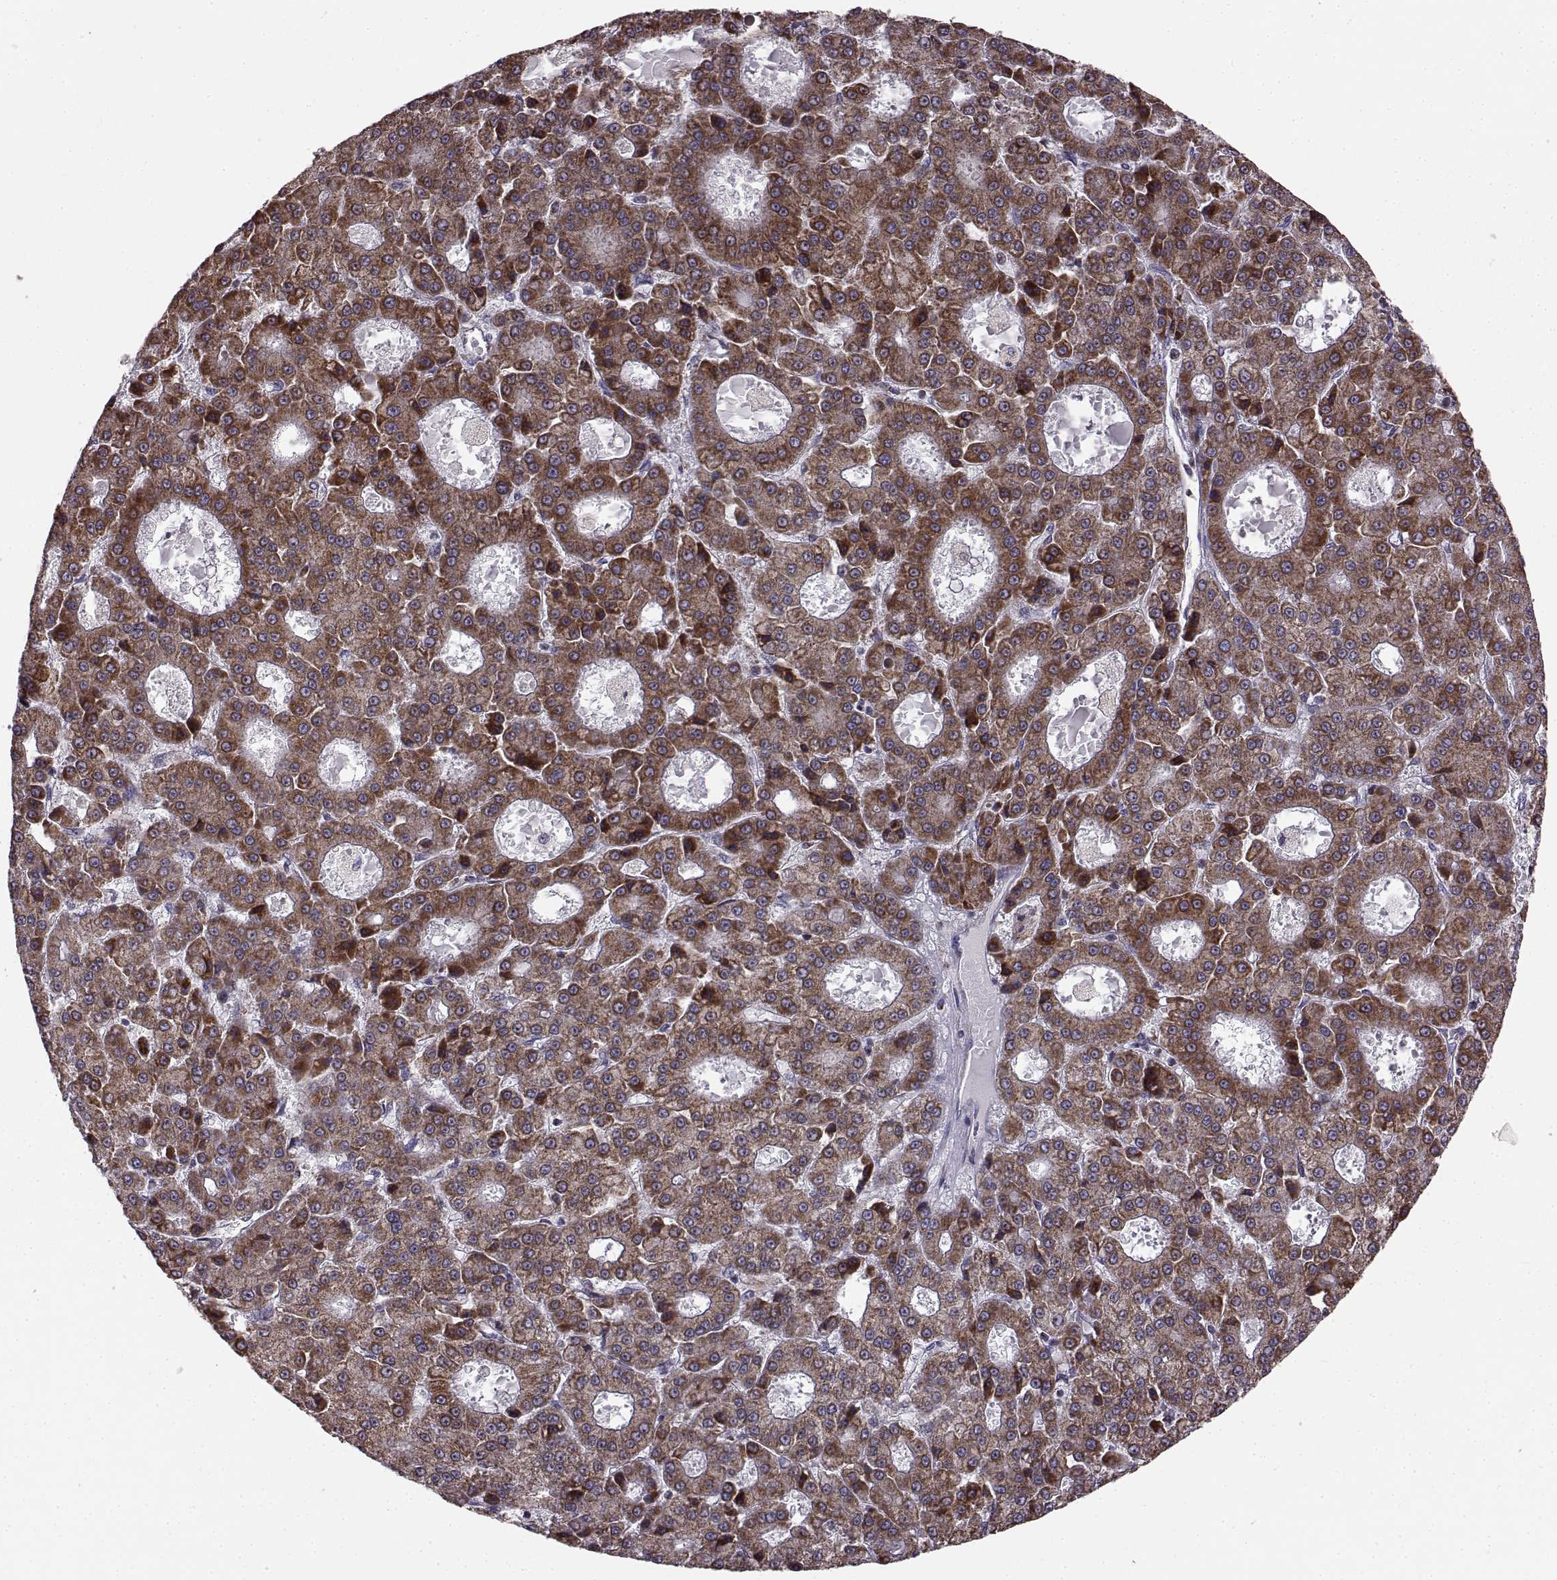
{"staining": {"intensity": "strong", "quantity": ">75%", "location": "cytoplasmic/membranous"}, "tissue": "liver cancer", "cell_type": "Tumor cells", "image_type": "cancer", "snomed": [{"axis": "morphology", "description": "Carcinoma, Hepatocellular, NOS"}, {"axis": "topography", "description": "Liver"}], "caption": "Immunohistochemistry of liver cancer (hepatocellular carcinoma) demonstrates high levels of strong cytoplasmic/membranous positivity in about >75% of tumor cells.", "gene": "FAM8A1", "patient": {"sex": "male", "age": 70}}